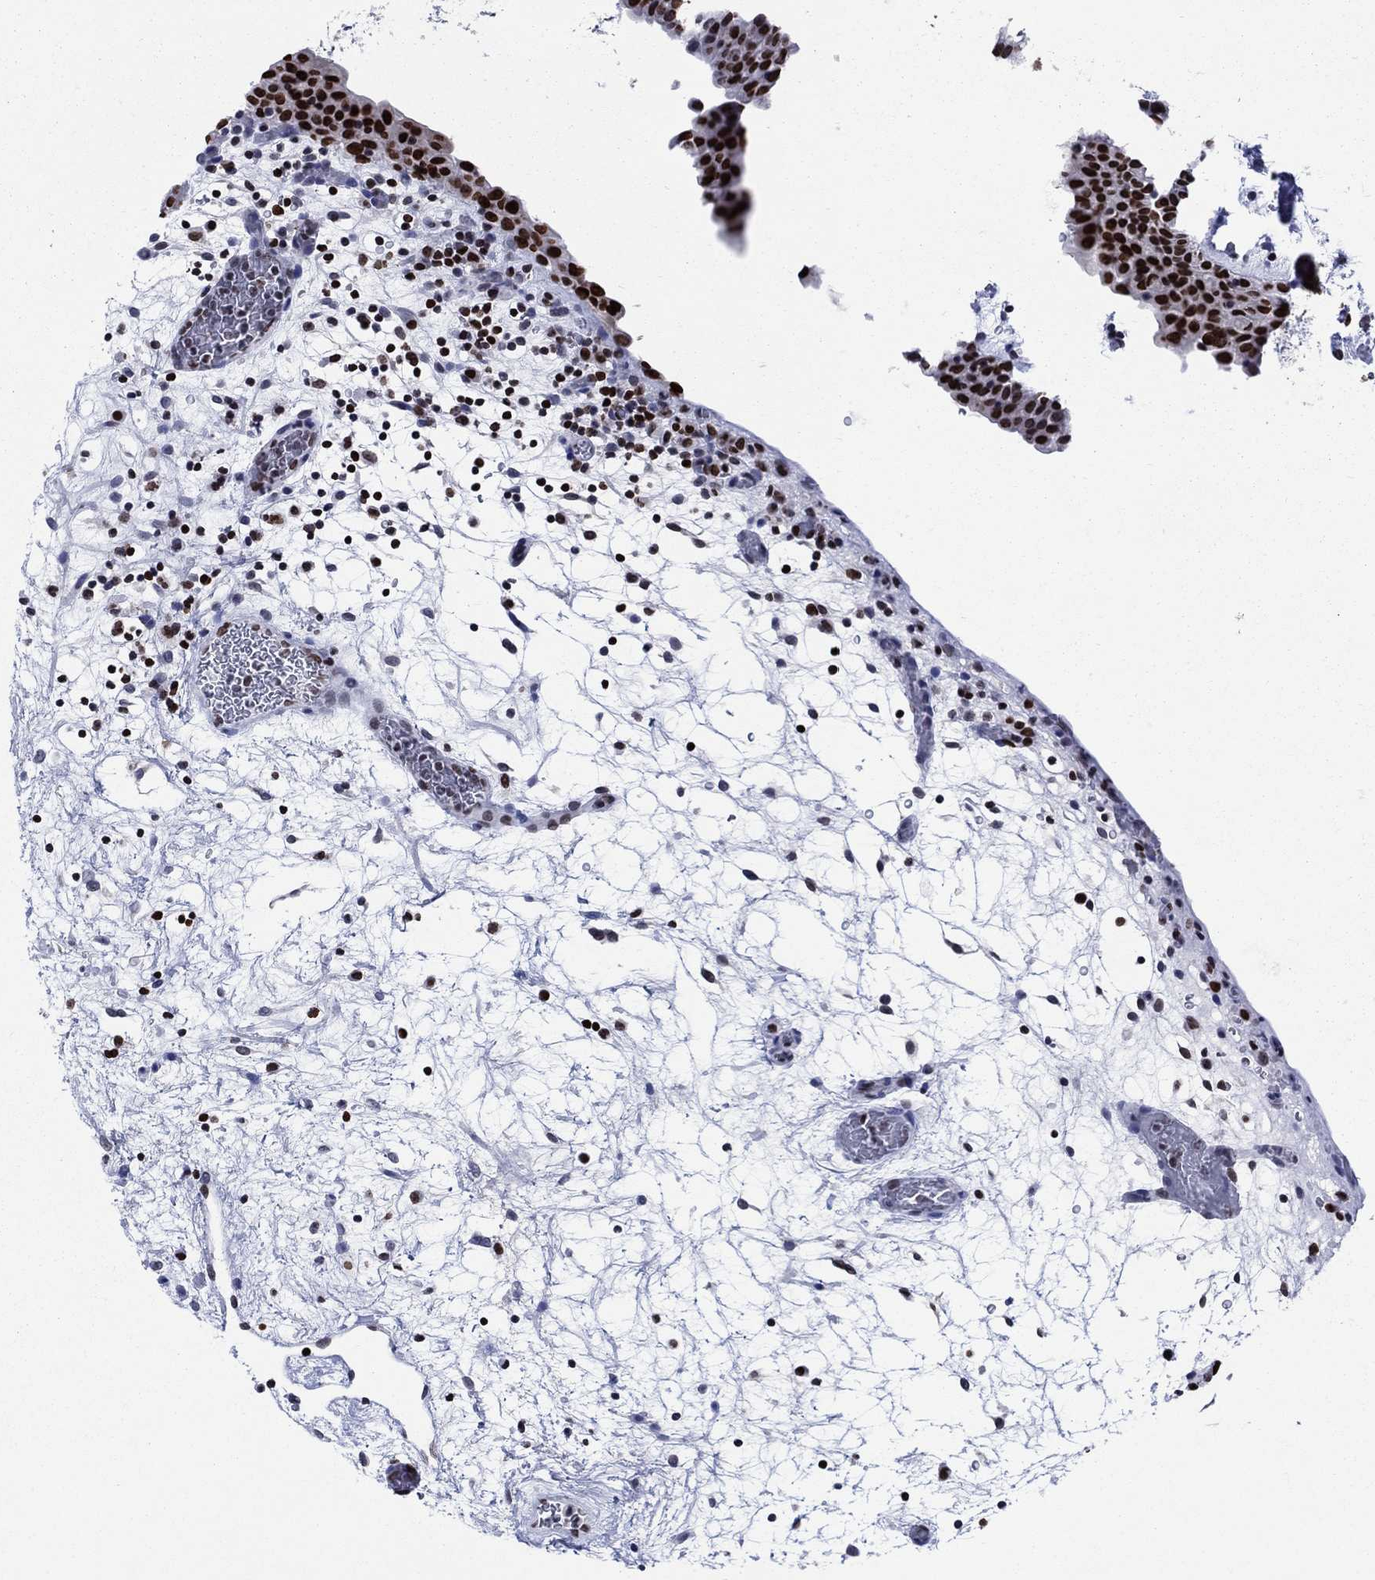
{"staining": {"intensity": "strong", "quantity": ">75%", "location": "nuclear"}, "tissue": "urinary bladder", "cell_type": "Urothelial cells", "image_type": "normal", "snomed": [{"axis": "morphology", "description": "Normal tissue, NOS"}, {"axis": "topography", "description": "Urinary bladder"}], "caption": "Urinary bladder stained for a protein shows strong nuclear positivity in urothelial cells. The protein of interest is shown in brown color, while the nuclei are stained blue.", "gene": "HMGA1", "patient": {"sex": "male", "age": 37}}